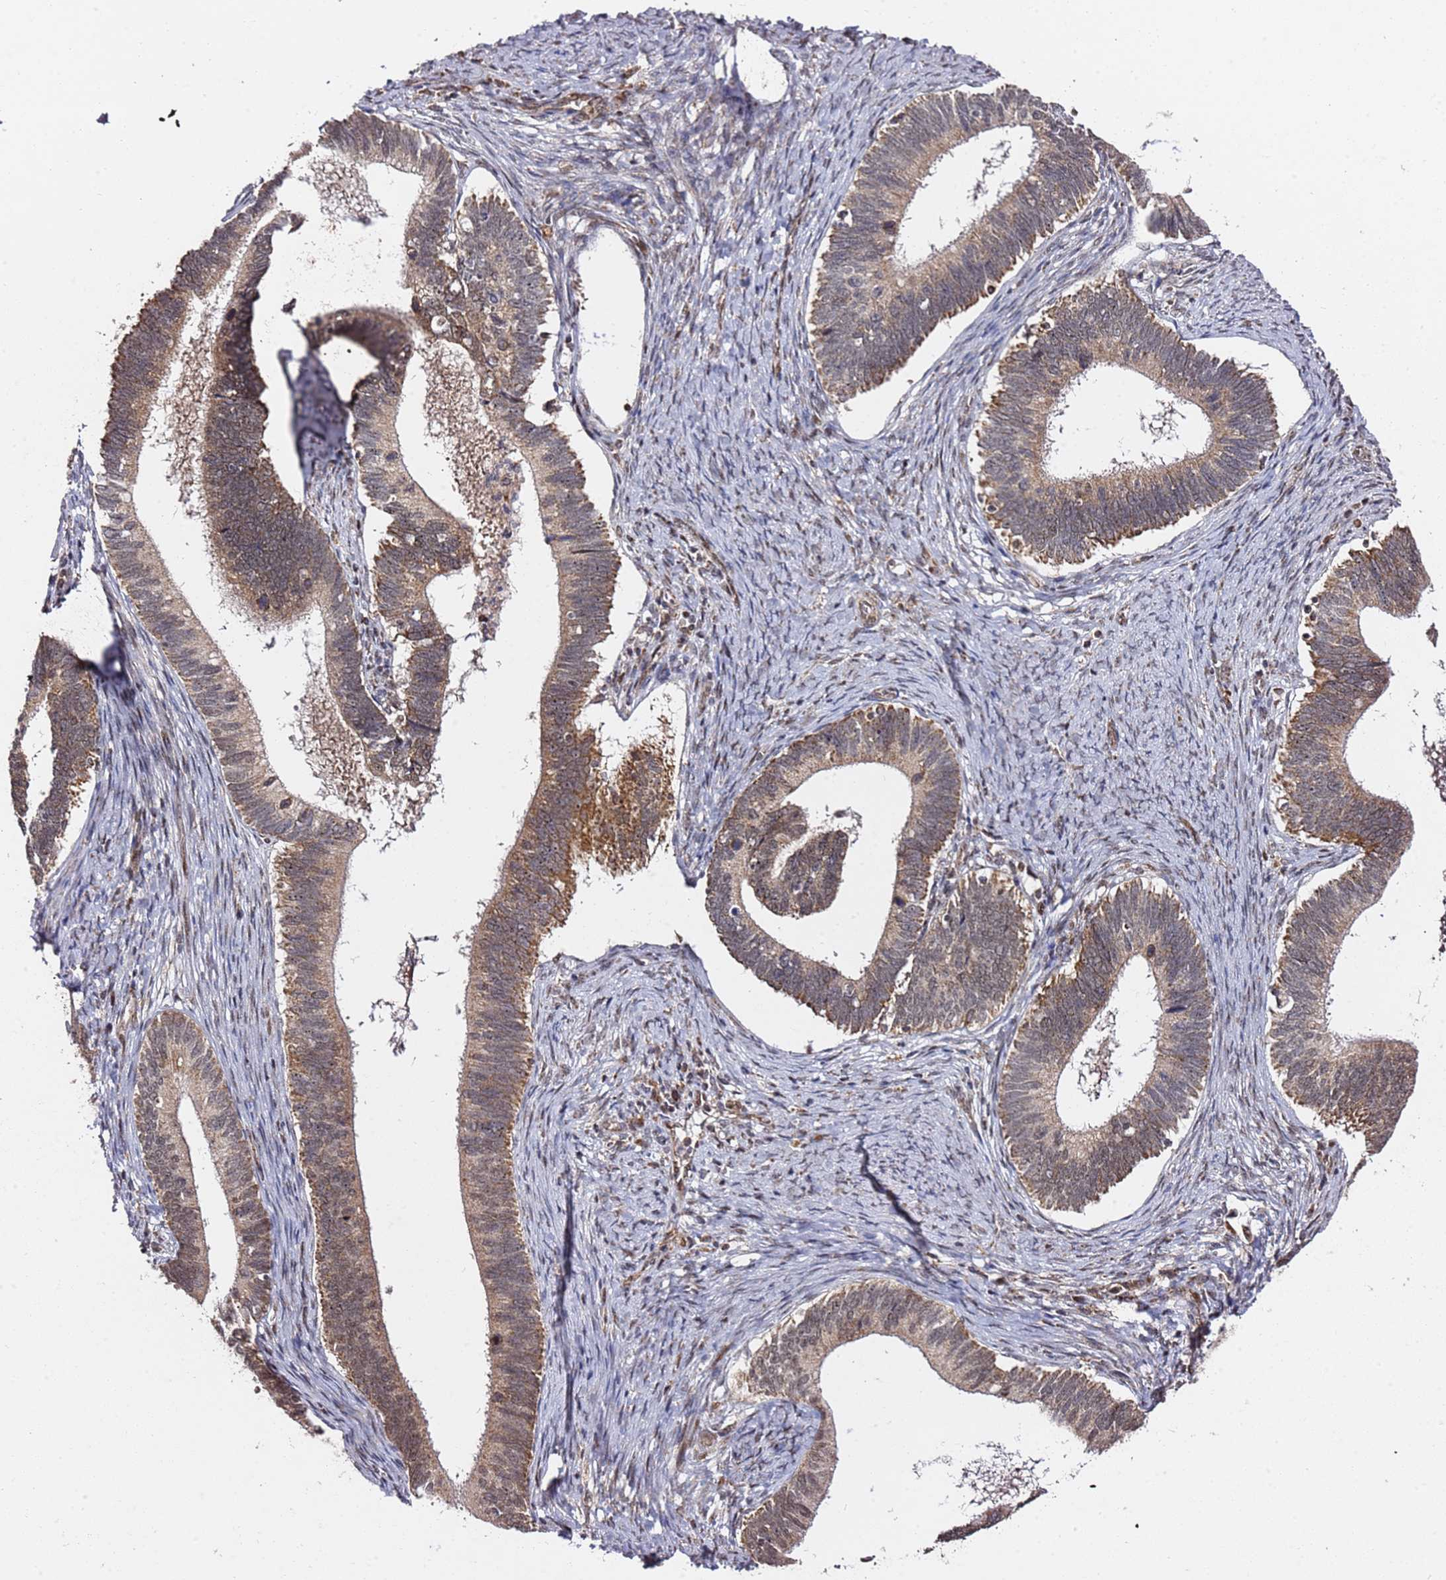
{"staining": {"intensity": "moderate", "quantity": ">75%", "location": "cytoplasmic/membranous,nuclear"}, "tissue": "cervical cancer", "cell_type": "Tumor cells", "image_type": "cancer", "snomed": [{"axis": "morphology", "description": "Adenocarcinoma, NOS"}, {"axis": "topography", "description": "Cervix"}], "caption": "Cervical cancer (adenocarcinoma) was stained to show a protein in brown. There is medium levels of moderate cytoplasmic/membranous and nuclear staining in about >75% of tumor cells.", "gene": "TP53AIP1", "patient": {"sex": "female", "age": 42}}